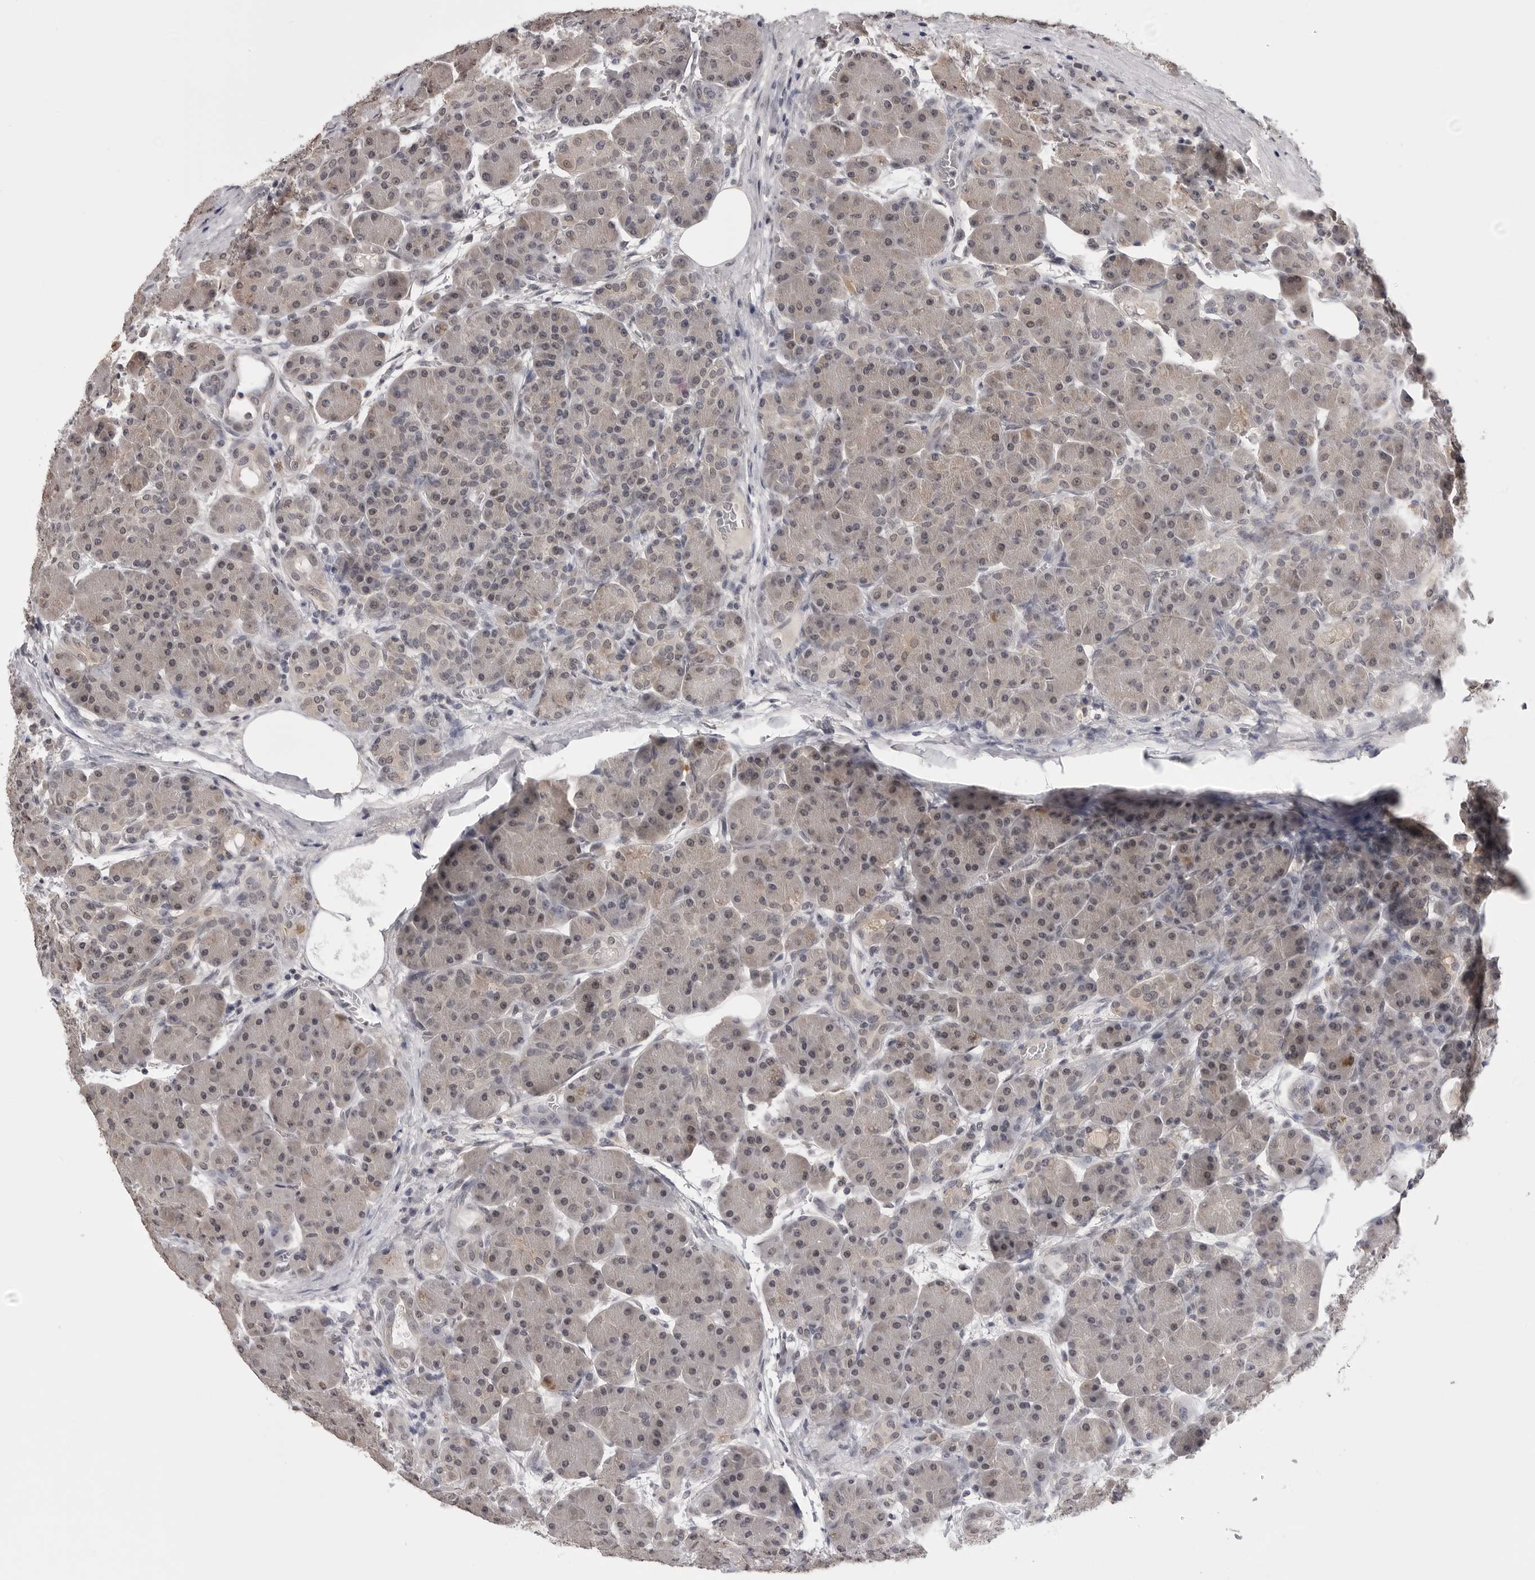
{"staining": {"intensity": "weak", "quantity": "25%-75%", "location": "nuclear"}, "tissue": "pancreas", "cell_type": "Exocrine glandular cells", "image_type": "normal", "snomed": [{"axis": "morphology", "description": "Normal tissue, NOS"}, {"axis": "topography", "description": "Pancreas"}], "caption": "Human pancreas stained for a protein (brown) displays weak nuclear positive expression in approximately 25%-75% of exocrine glandular cells.", "gene": "CDK20", "patient": {"sex": "male", "age": 63}}